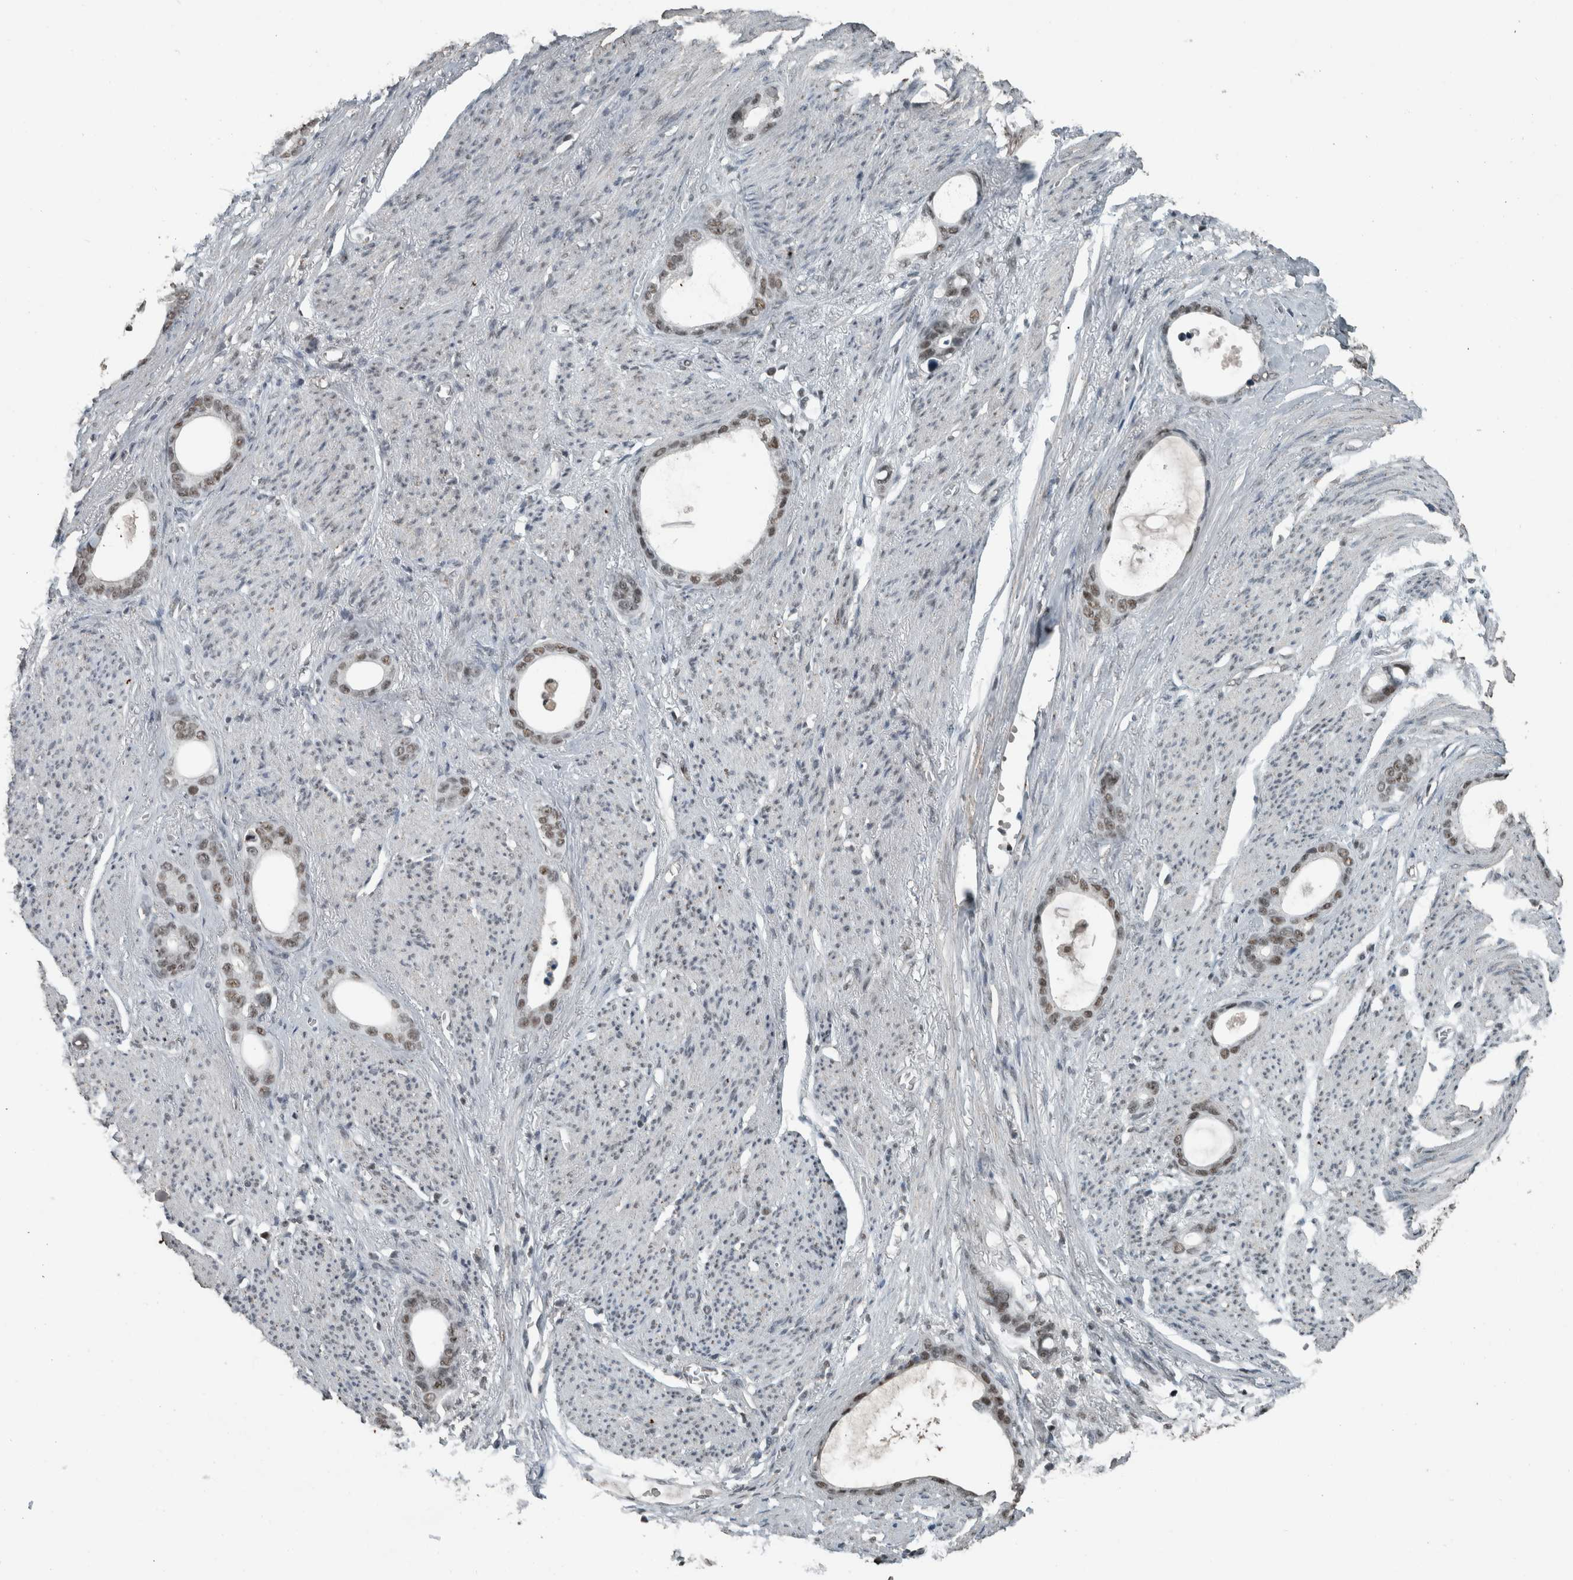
{"staining": {"intensity": "weak", "quantity": ">75%", "location": "nuclear"}, "tissue": "stomach cancer", "cell_type": "Tumor cells", "image_type": "cancer", "snomed": [{"axis": "morphology", "description": "Adenocarcinoma, NOS"}, {"axis": "topography", "description": "Stomach"}], "caption": "Stomach cancer tissue shows weak nuclear positivity in about >75% of tumor cells, visualized by immunohistochemistry.", "gene": "ZNF24", "patient": {"sex": "female", "age": 75}}